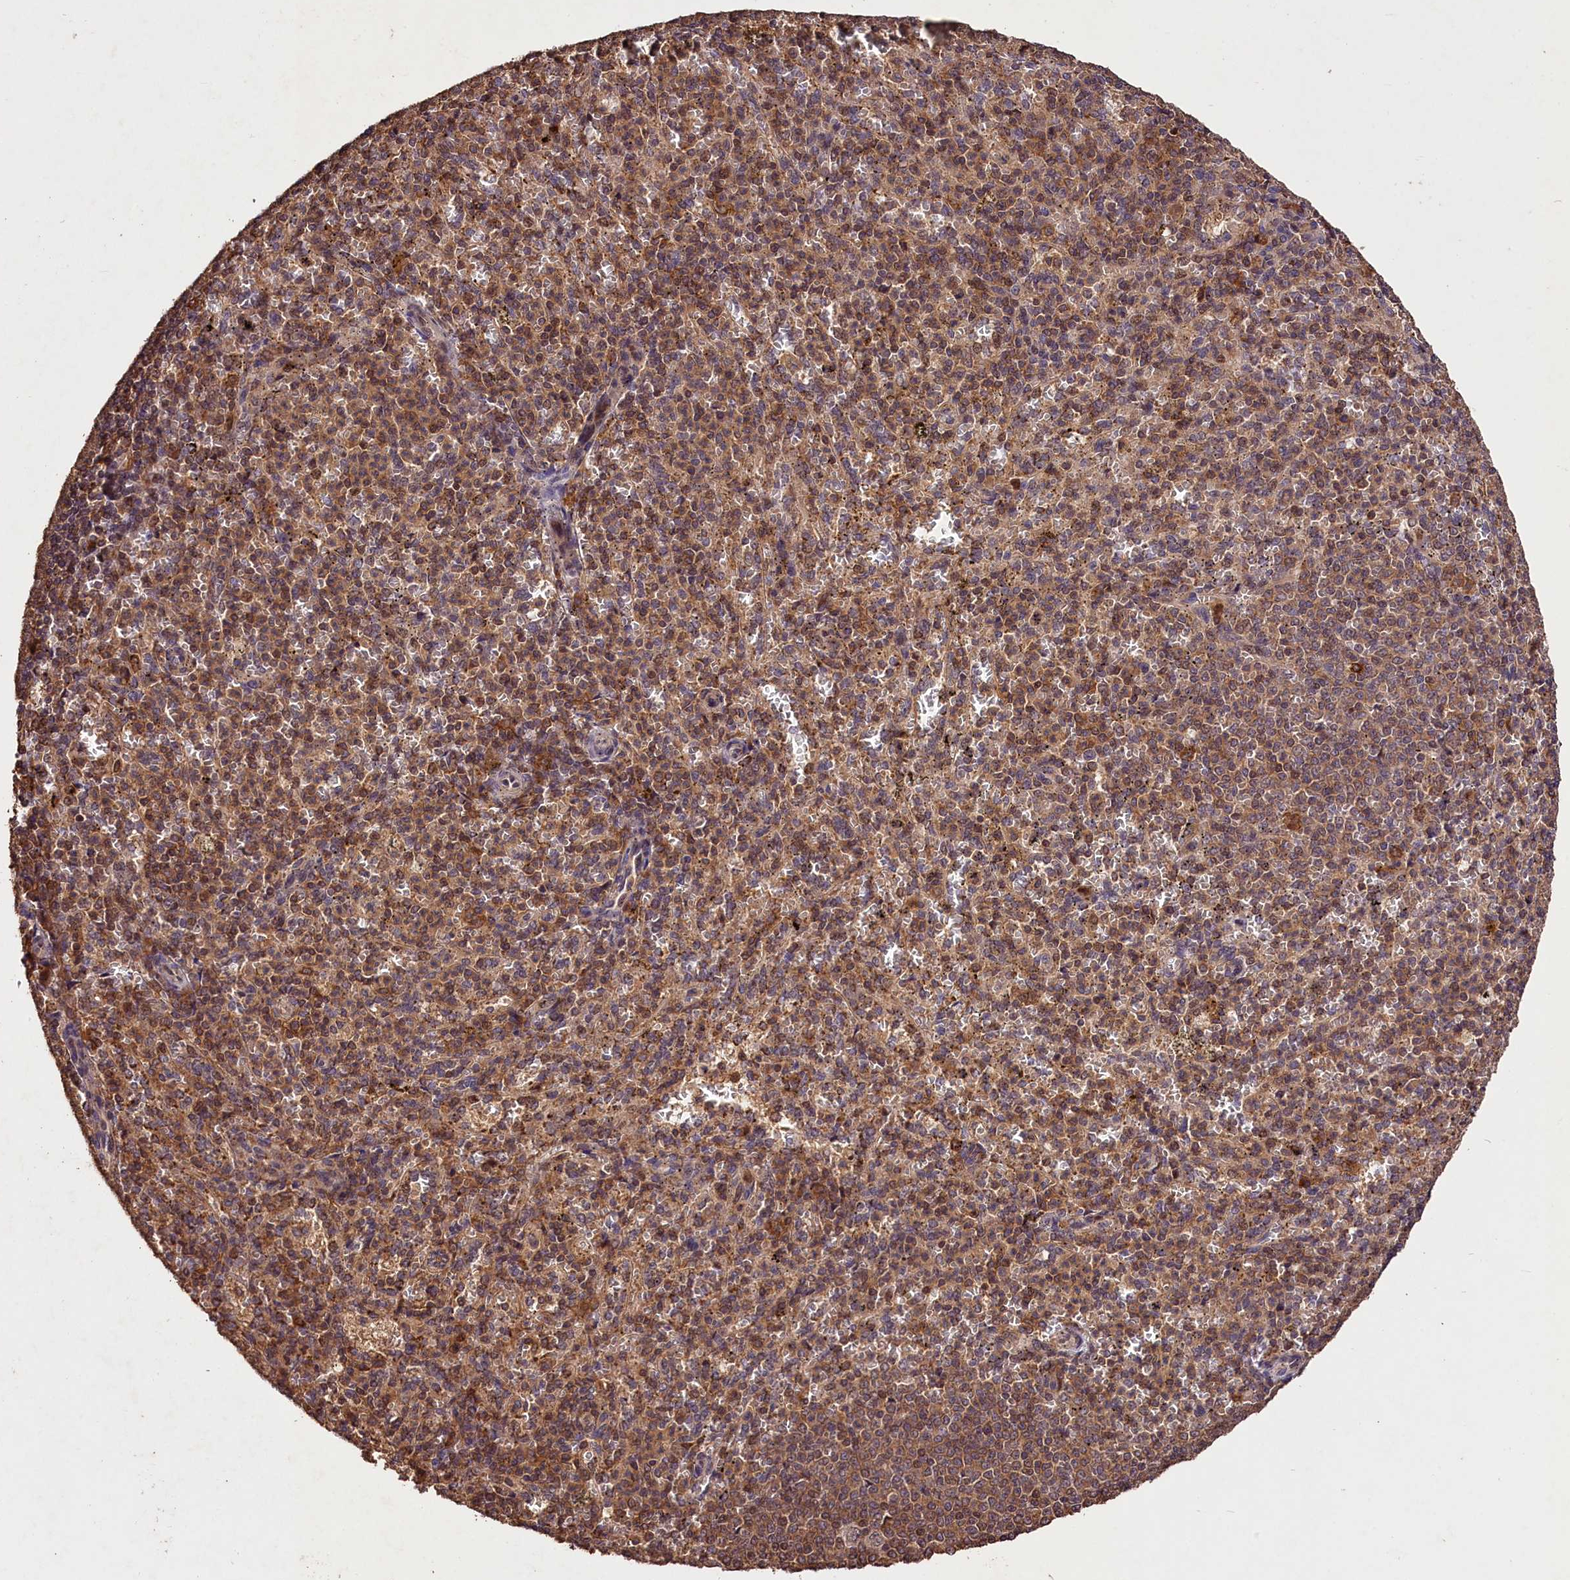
{"staining": {"intensity": "moderate", "quantity": "25%-75%", "location": "cytoplasmic/membranous,nuclear"}, "tissue": "spleen", "cell_type": "Cells in red pulp", "image_type": "normal", "snomed": [{"axis": "morphology", "description": "Normal tissue, NOS"}, {"axis": "topography", "description": "Spleen"}], "caption": "Moderate cytoplasmic/membranous,nuclear protein positivity is present in approximately 25%-75% of cells in red pulp in spleen.", "gene": "KPTN", "patient": {"sex": "female", "age": 21}}